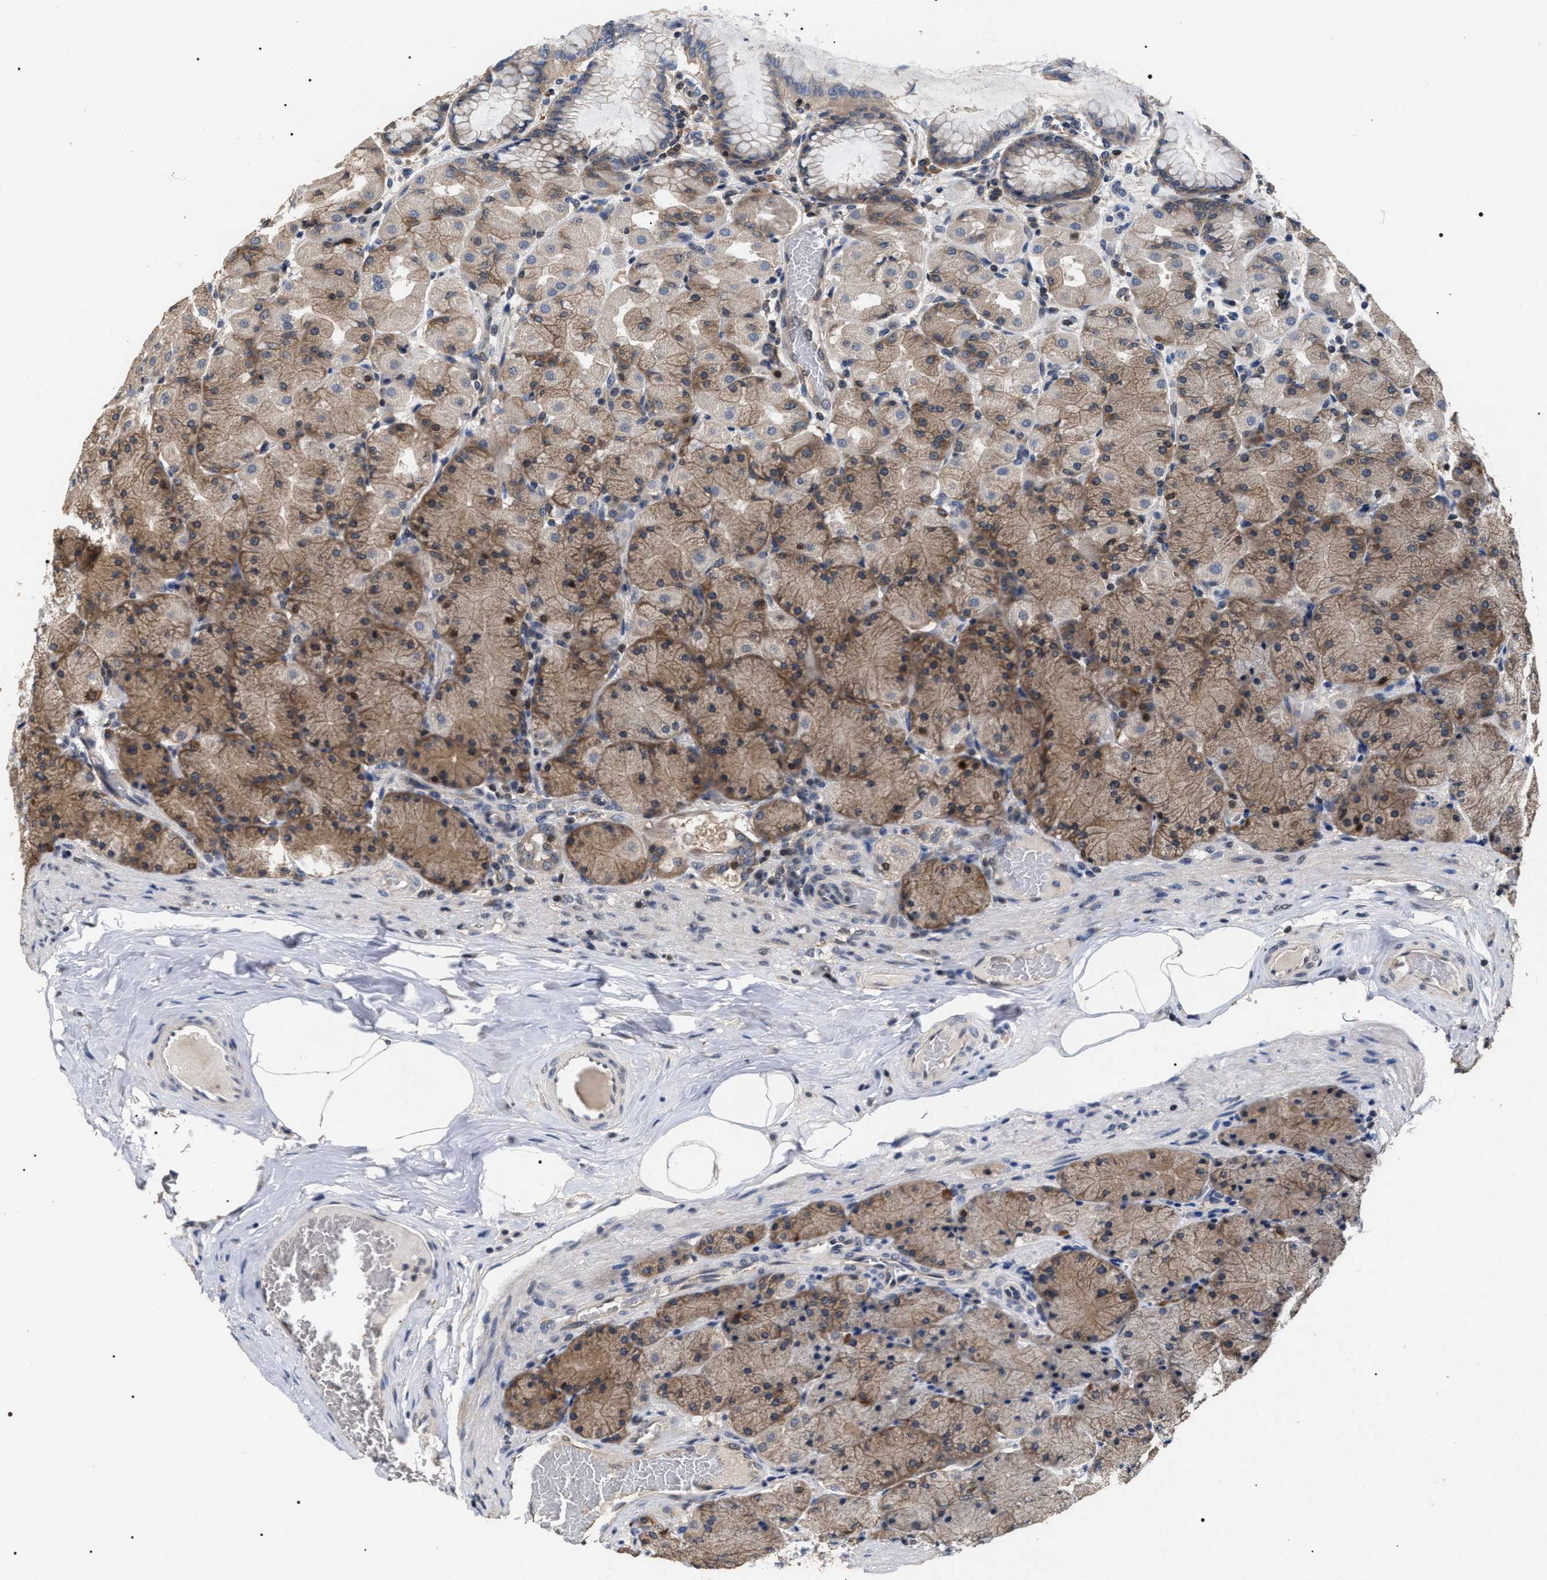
{"staining": {"intensity": "moderate", "quantity": ">75%", "location": "cytoplasmic/membranous"}, "tissue": "stomach", "cell_type": "Glandular cells", "image_type": "normal", "snomed": [{"axis": "morphology", "description": "Normal tissue, NOS"}, {"axis": "topography", "description": "Stomach, upper"}], "caption": "Immunohistochemistry (IHC) of benign stomach shows medium levels of moderate cytoplasmic/membranous positivity in approximately >75% of glandular cells. The staining was performed using DAB (3,3'-diaminobenzidine), with brown indicating positive protein expression. Nuclei are stained blue with hematoxylin.", "gene": "UPF3A", "patient": {"sex": "female", "age": 56}}